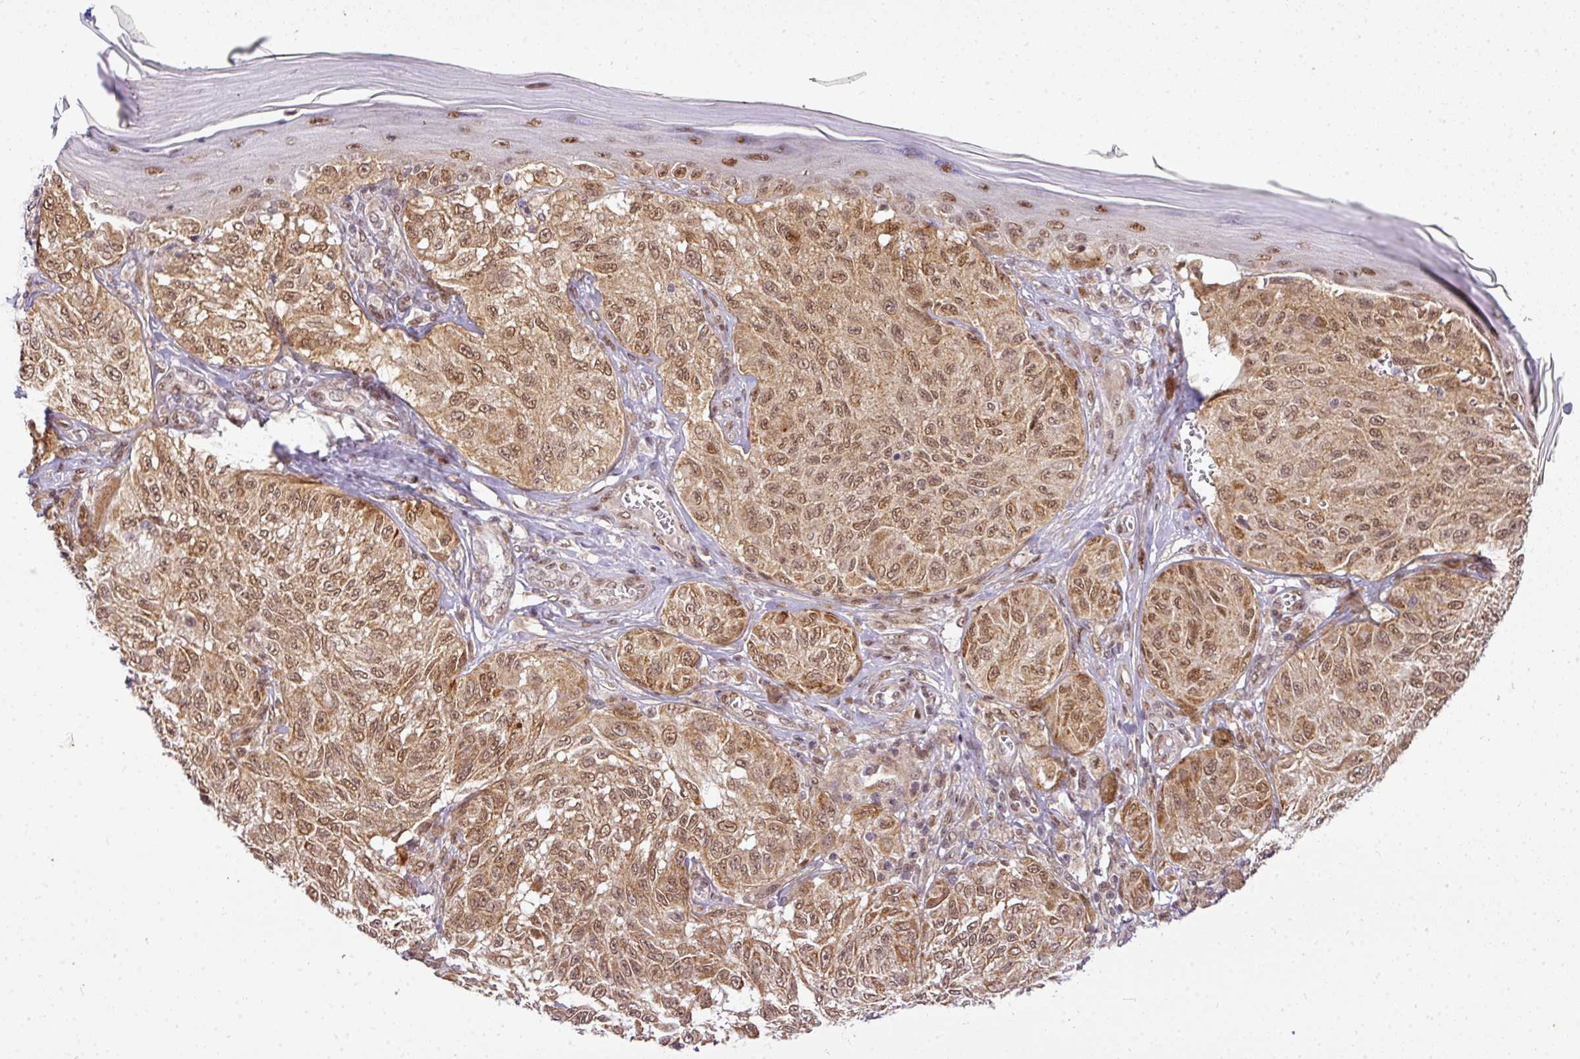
{"staining": {"intensity": "moderate", "quantity": ">75%", "location": "cytoplasmic/membranous,nuclear"}, "tissue": "melanoma", "cell_type": "Tumor cells", "image_type": "cancer", "snomed": [{"axis": "morphology", "description": "Malignant melanoma, NOS"}, {"axis": "topography", "description": "Skin"}], "caption": "Malignant melanoma was stained to show a protein in brown. There is medium levels of moderate cytoplasmic/membranous and nuclear expression in about >75% of tumor cells.", "gene": "C1orf226", "patient": {"sex": "male", "age": 68}}